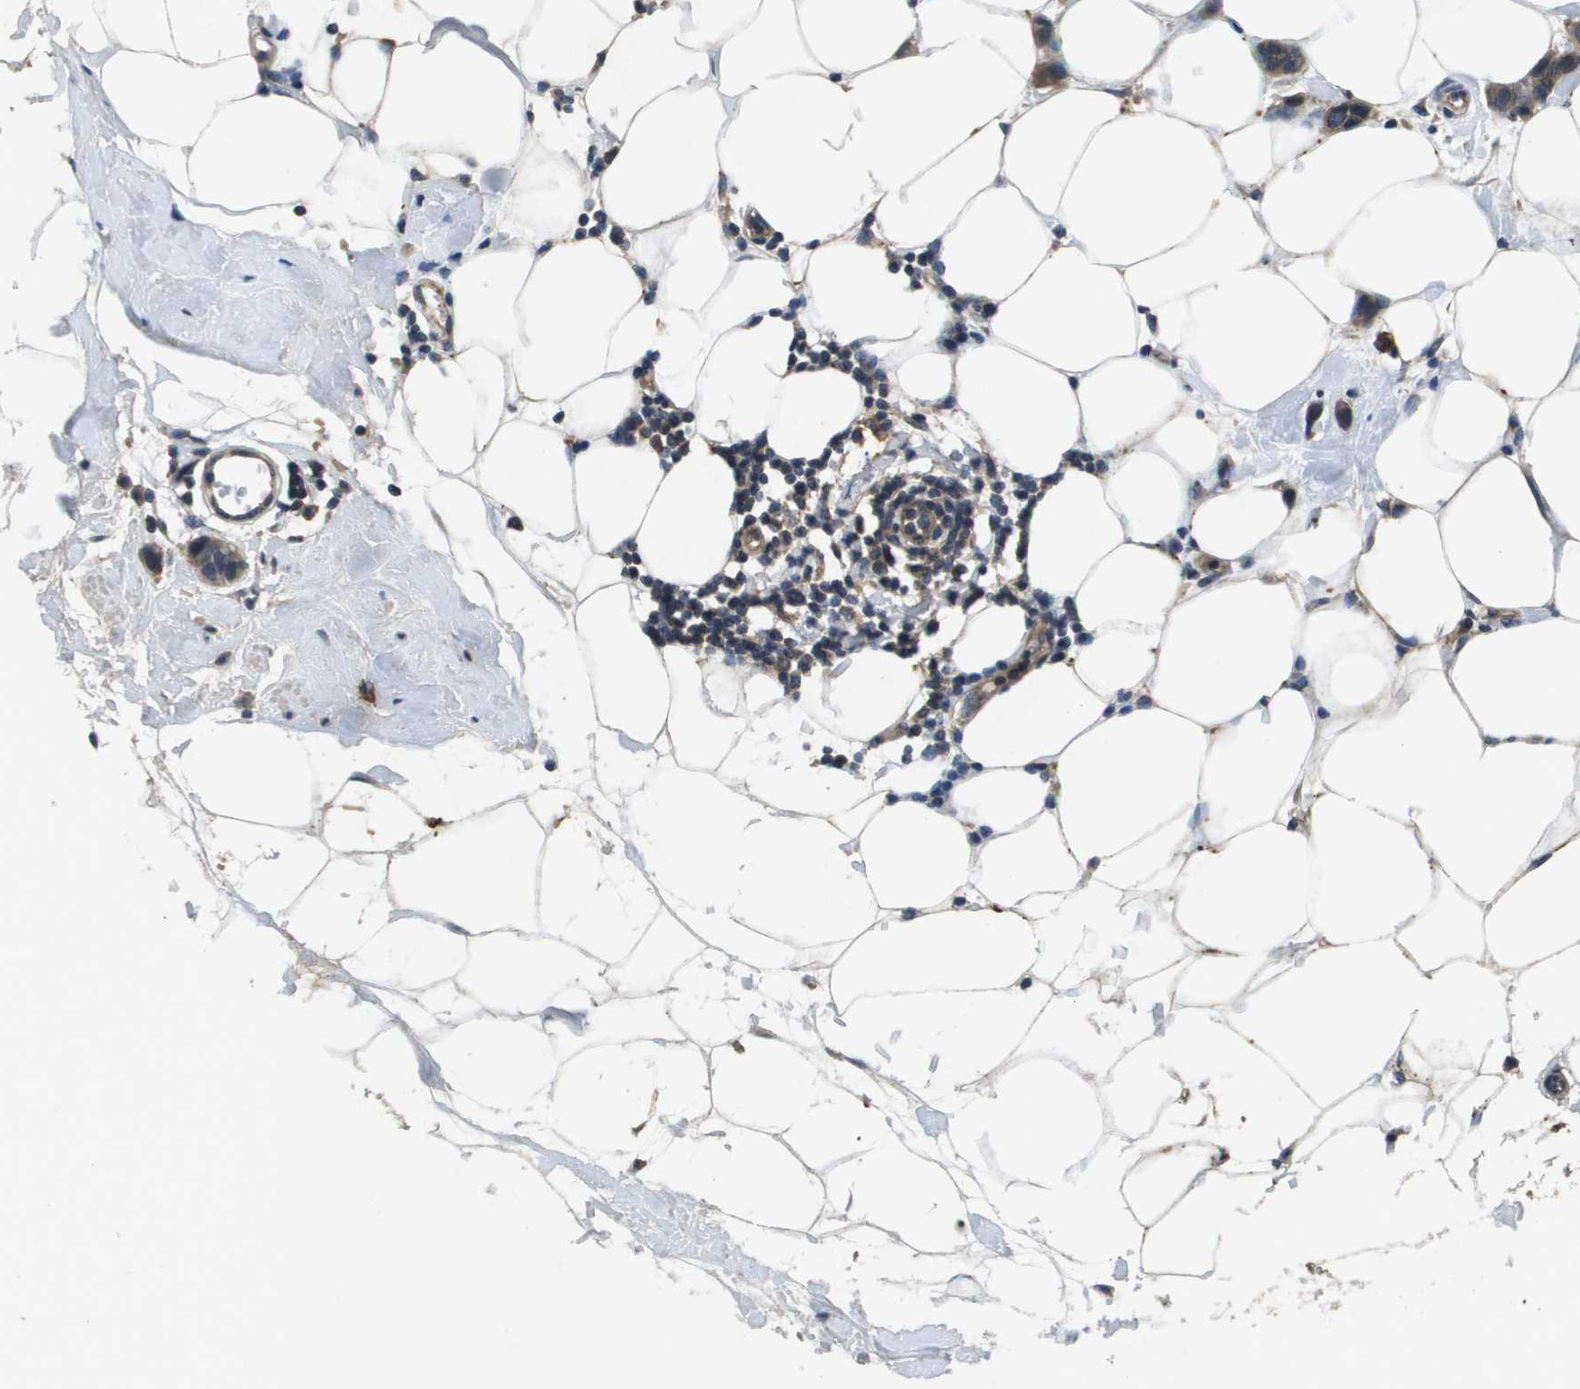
{"staining": {"intensity": "moderate", "quantity": ">75%", "location": "cytoplasmic/membranous"}, "tissue": "breast cancer", "cell_type": "Tumor cells", "image_type": "cancer", "snomed": [{"axis": "morphology", "description": "Normal tissue, NOS"}, {"axis": "morphology", "description": "Duct carcinoma"}, {"axis": "topography", "description": "Breast"}], "caption": "A micrograph of human breast cancer (intraductal carcinoma) stained for a protein exhibits moderate cytoplasmic/membranous brown staining in tumor cells.", "gene": "PROC", "patient": {"sex": "female", "age": 50}}